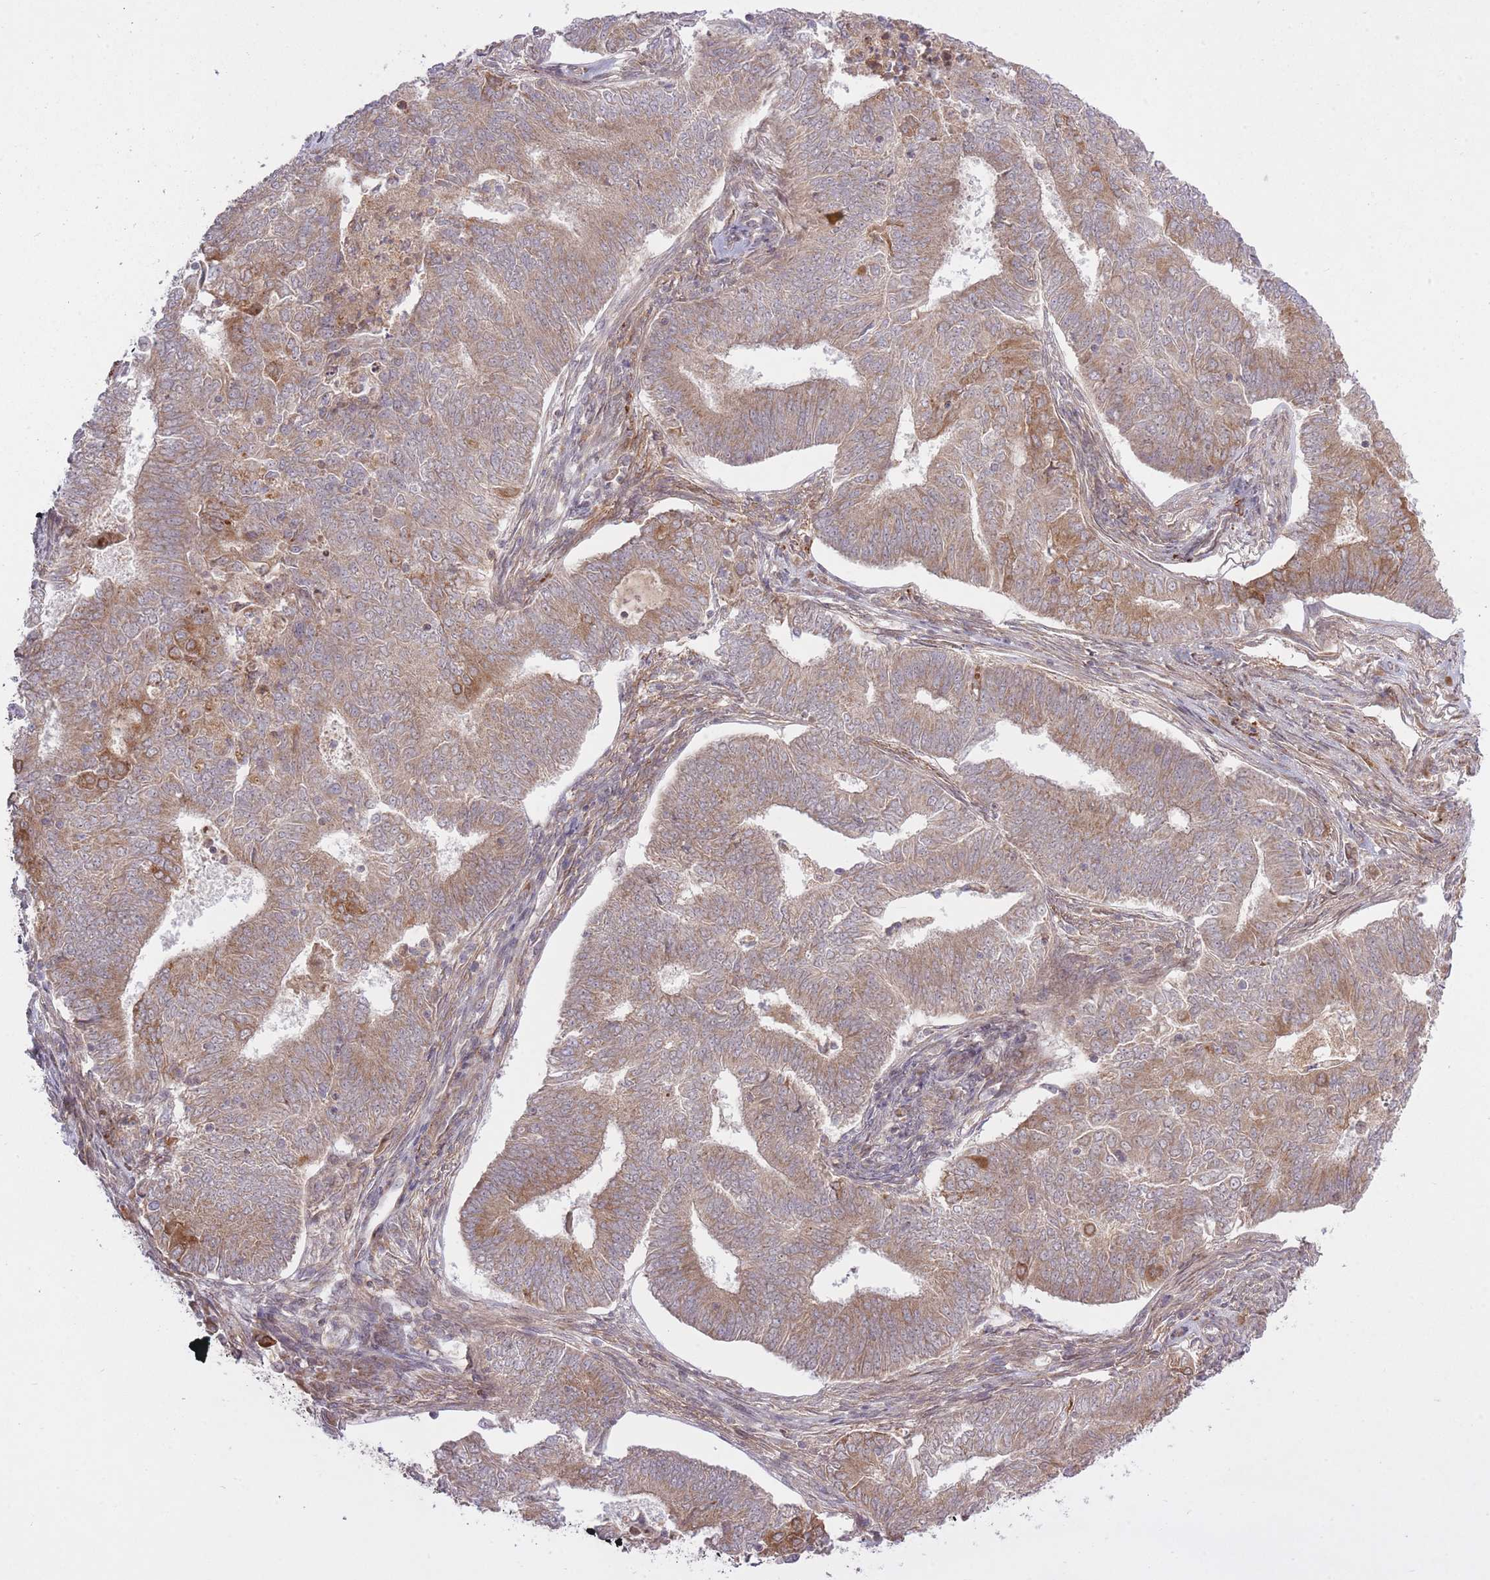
{"staining": {"intensity": "moderate", "quantity": "25%-75%", "location": "cytoplasmic/membranous"}, "tissue": "endometrial cancer", "cell_type": "Tumor cells", "image_type": "cancer", "snomed": [{"axis": "morphology", "description": "Adenocarcinoma, NOS"}, {"axis": "topography", "description": "Endometrium"}], "caption": "A brown stain labels moderate cytoplasmic/membranous staining of a protein in human endometrial adenocarcinoma tumor cells. (Brightfield microscopy of DAB IHC at high magnification).", "gene": "ZNF391", "patient": {"sex": "female", "age": 62}}